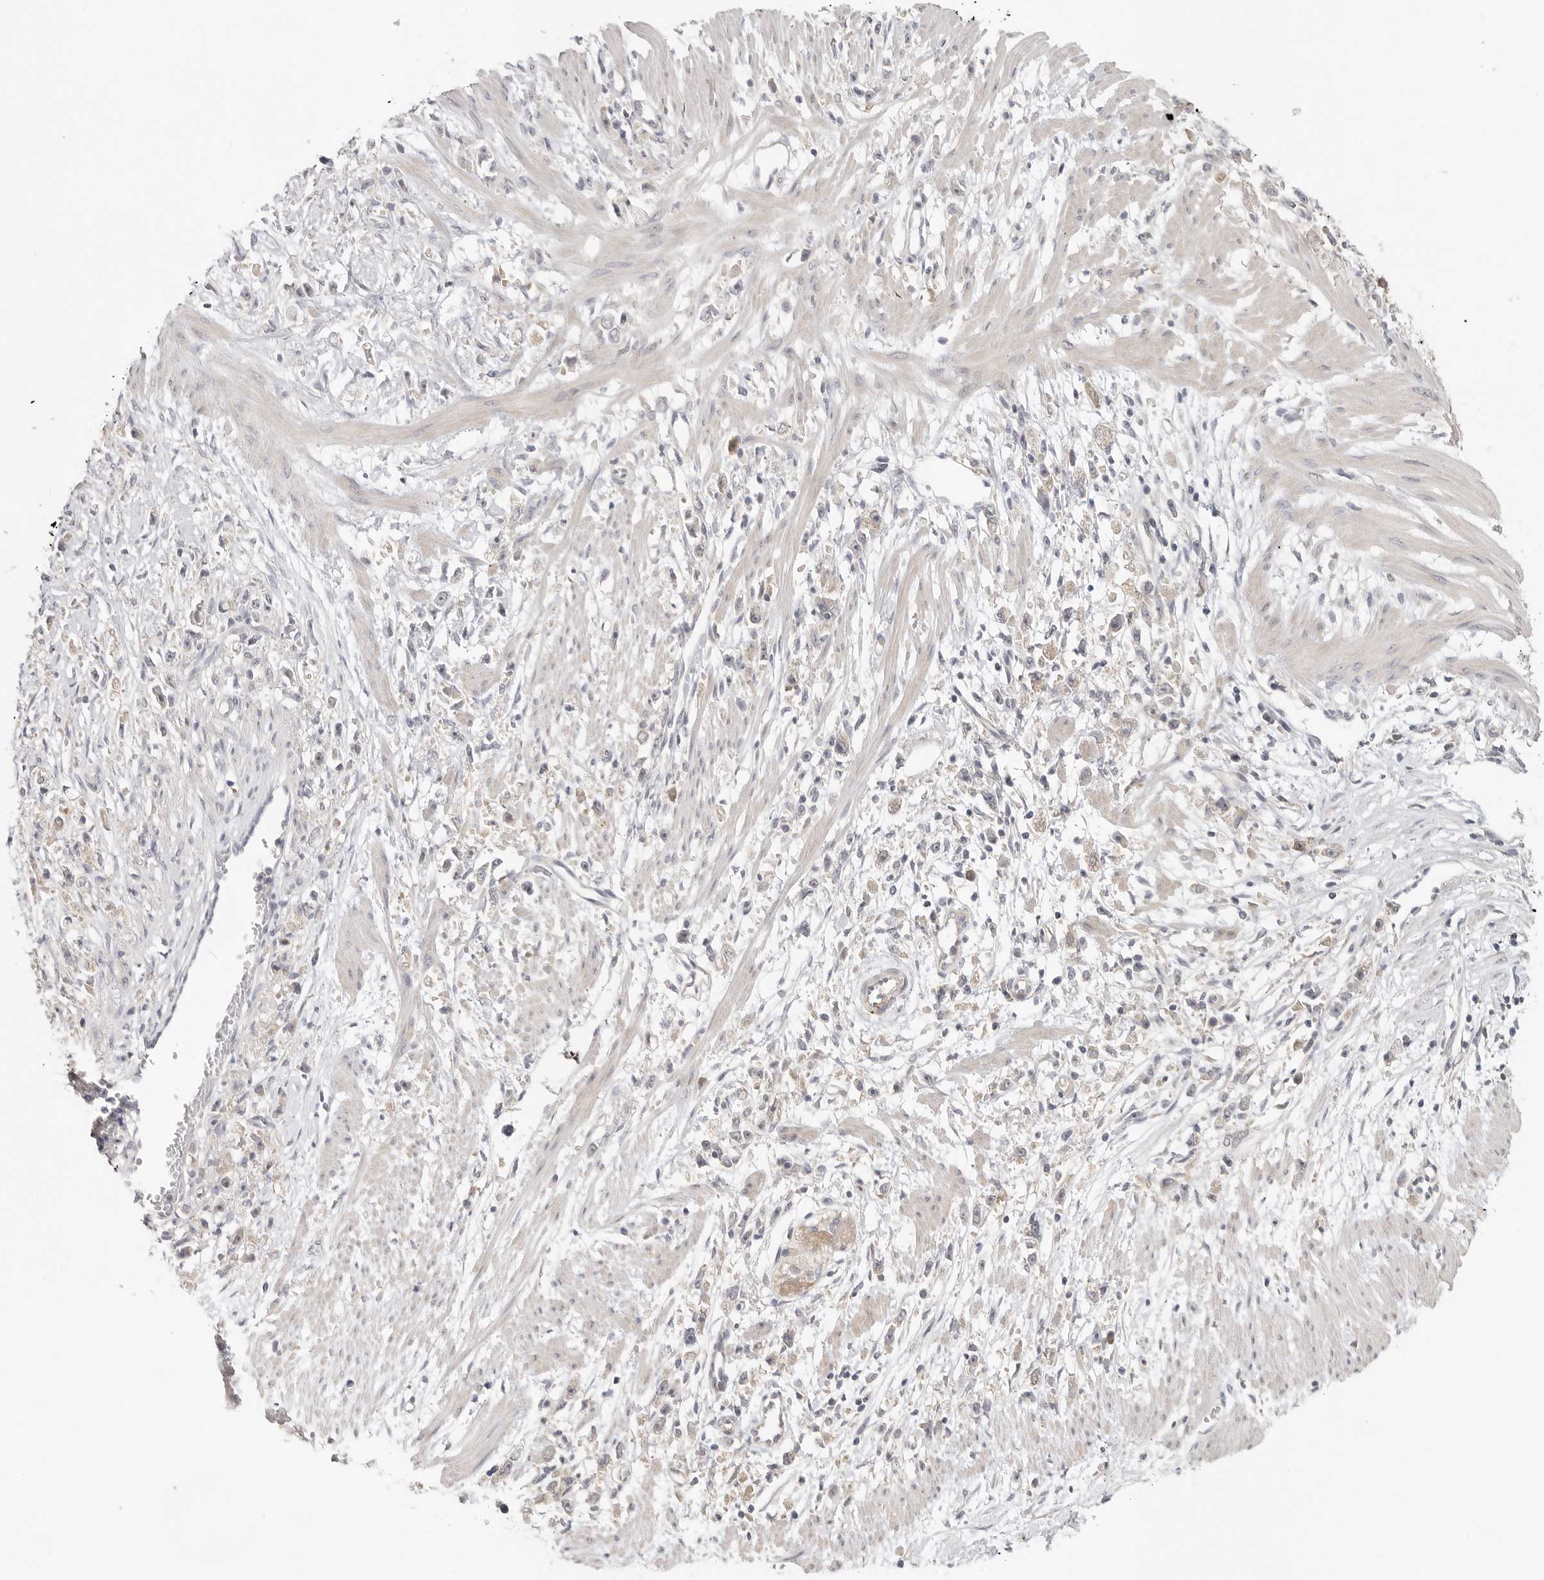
{"staining": {"intensity": "negative", "quantity": "none", "location": "none"}, "tissue": "stomach cancer", "cell_type": "Tumor cells", "image_type": "cancer", "snomed": [{"axis": "morphology", "description": "Adenocarcinoma, NOS"}, {"axis": "topography", "description": "Stomach"}], "caption": "This photomicrograph is of stomach adenocarcinoma stained with immunohistochemistry (IHC) to label a protein in brown with the nuclei are counter-stained blue. There is no expression in tumor cells. The staining was performed using DAB (3,3'-diaminobenzidine) to visualize the protein expression in brown, while the nuclei were stained in blue with hematoxylin (Magnification: 20x).", "gene": "HDAC6", "patient": {"sex": "female", "age": 59}}